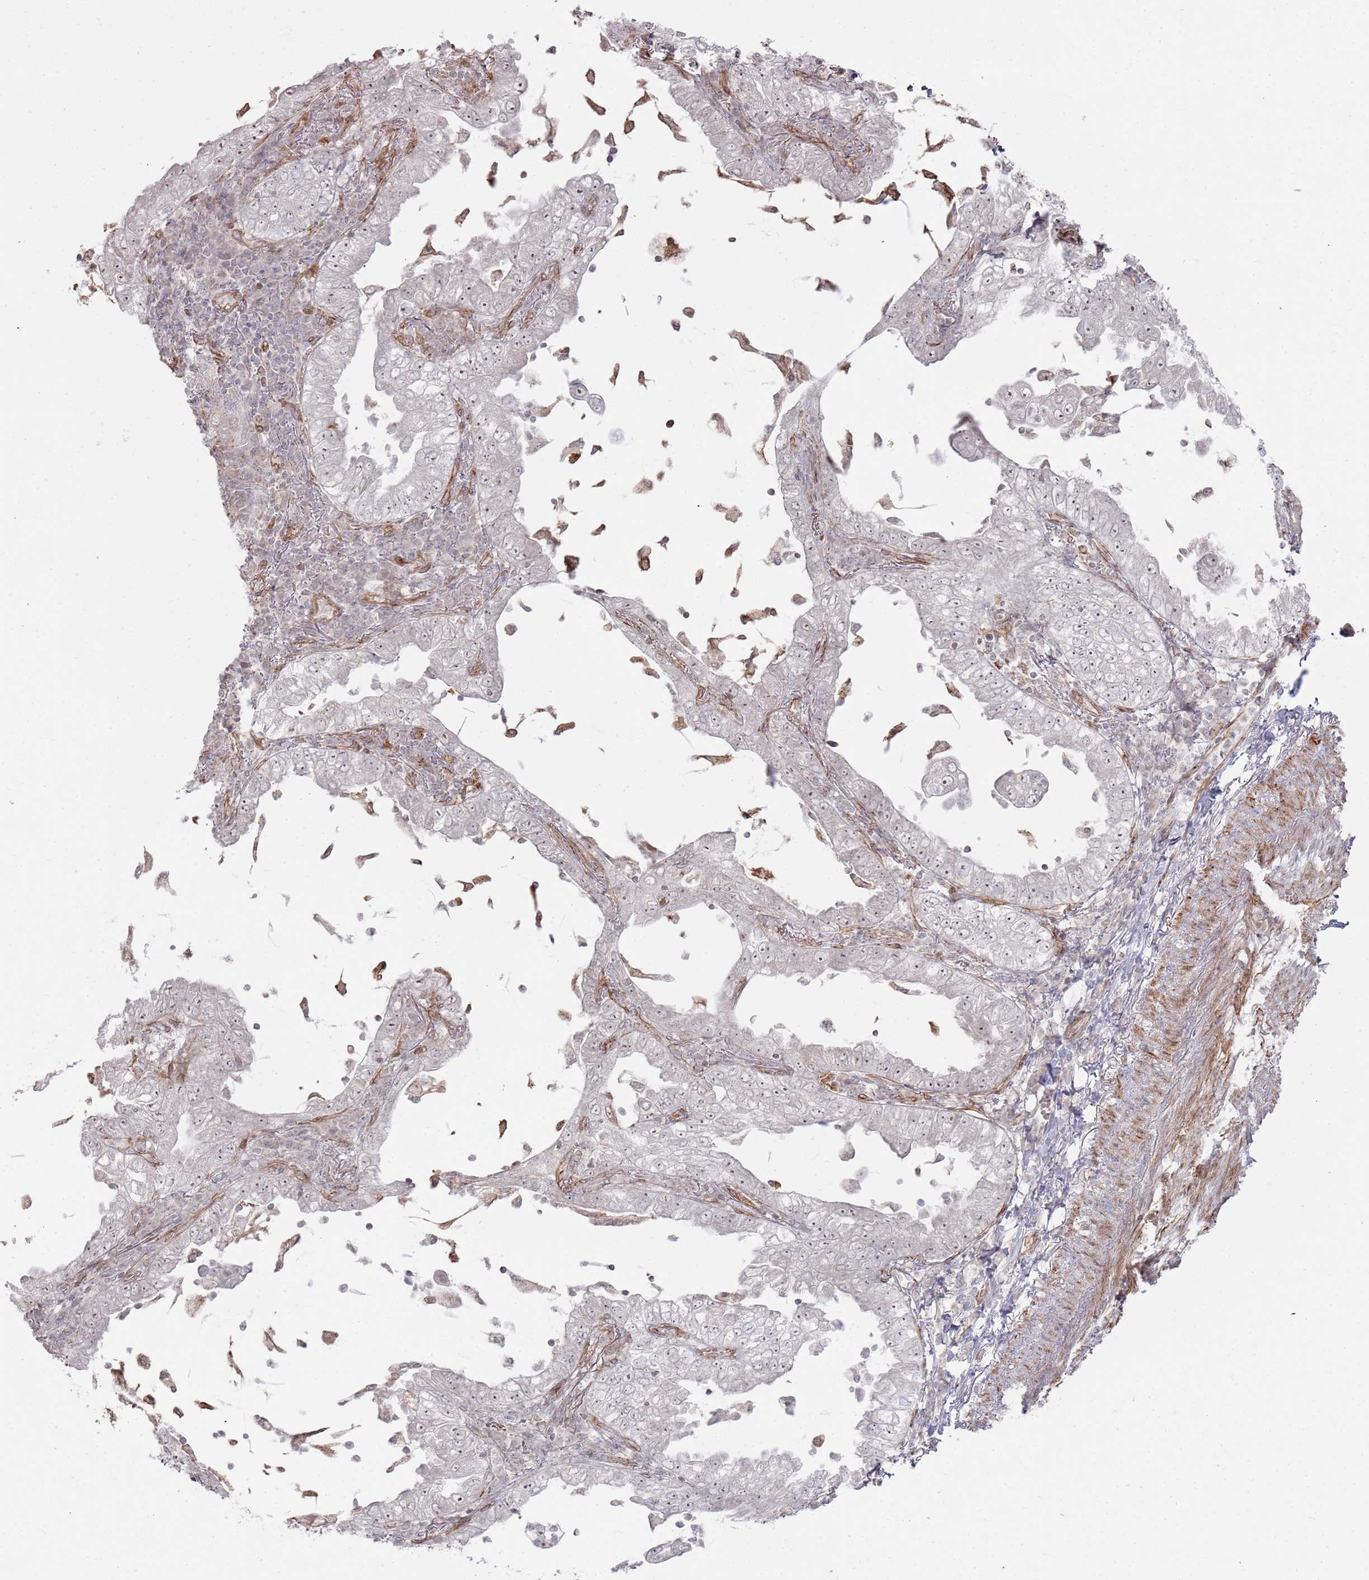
{"staining": {"intensity": "weak", "quantity": "25%-75%", "location": "nuclear"}, "tissue": "lung cancer", "cell_type": "Tumor cells", "image_type": "cancer", "snomed": [{"axis": "morphology", "description": "Adenocarcinoma, NOS"}, {"axis": "topography", "description": "Lung"}], "caption": "This micrograph reveals IHC staining of lung adenocarcinoma, with low weak nuclear expression in approximately 25%-75% of tumor cells.", "gene": "PHF21A", "patient": {"sex": "female", "age": 73}}